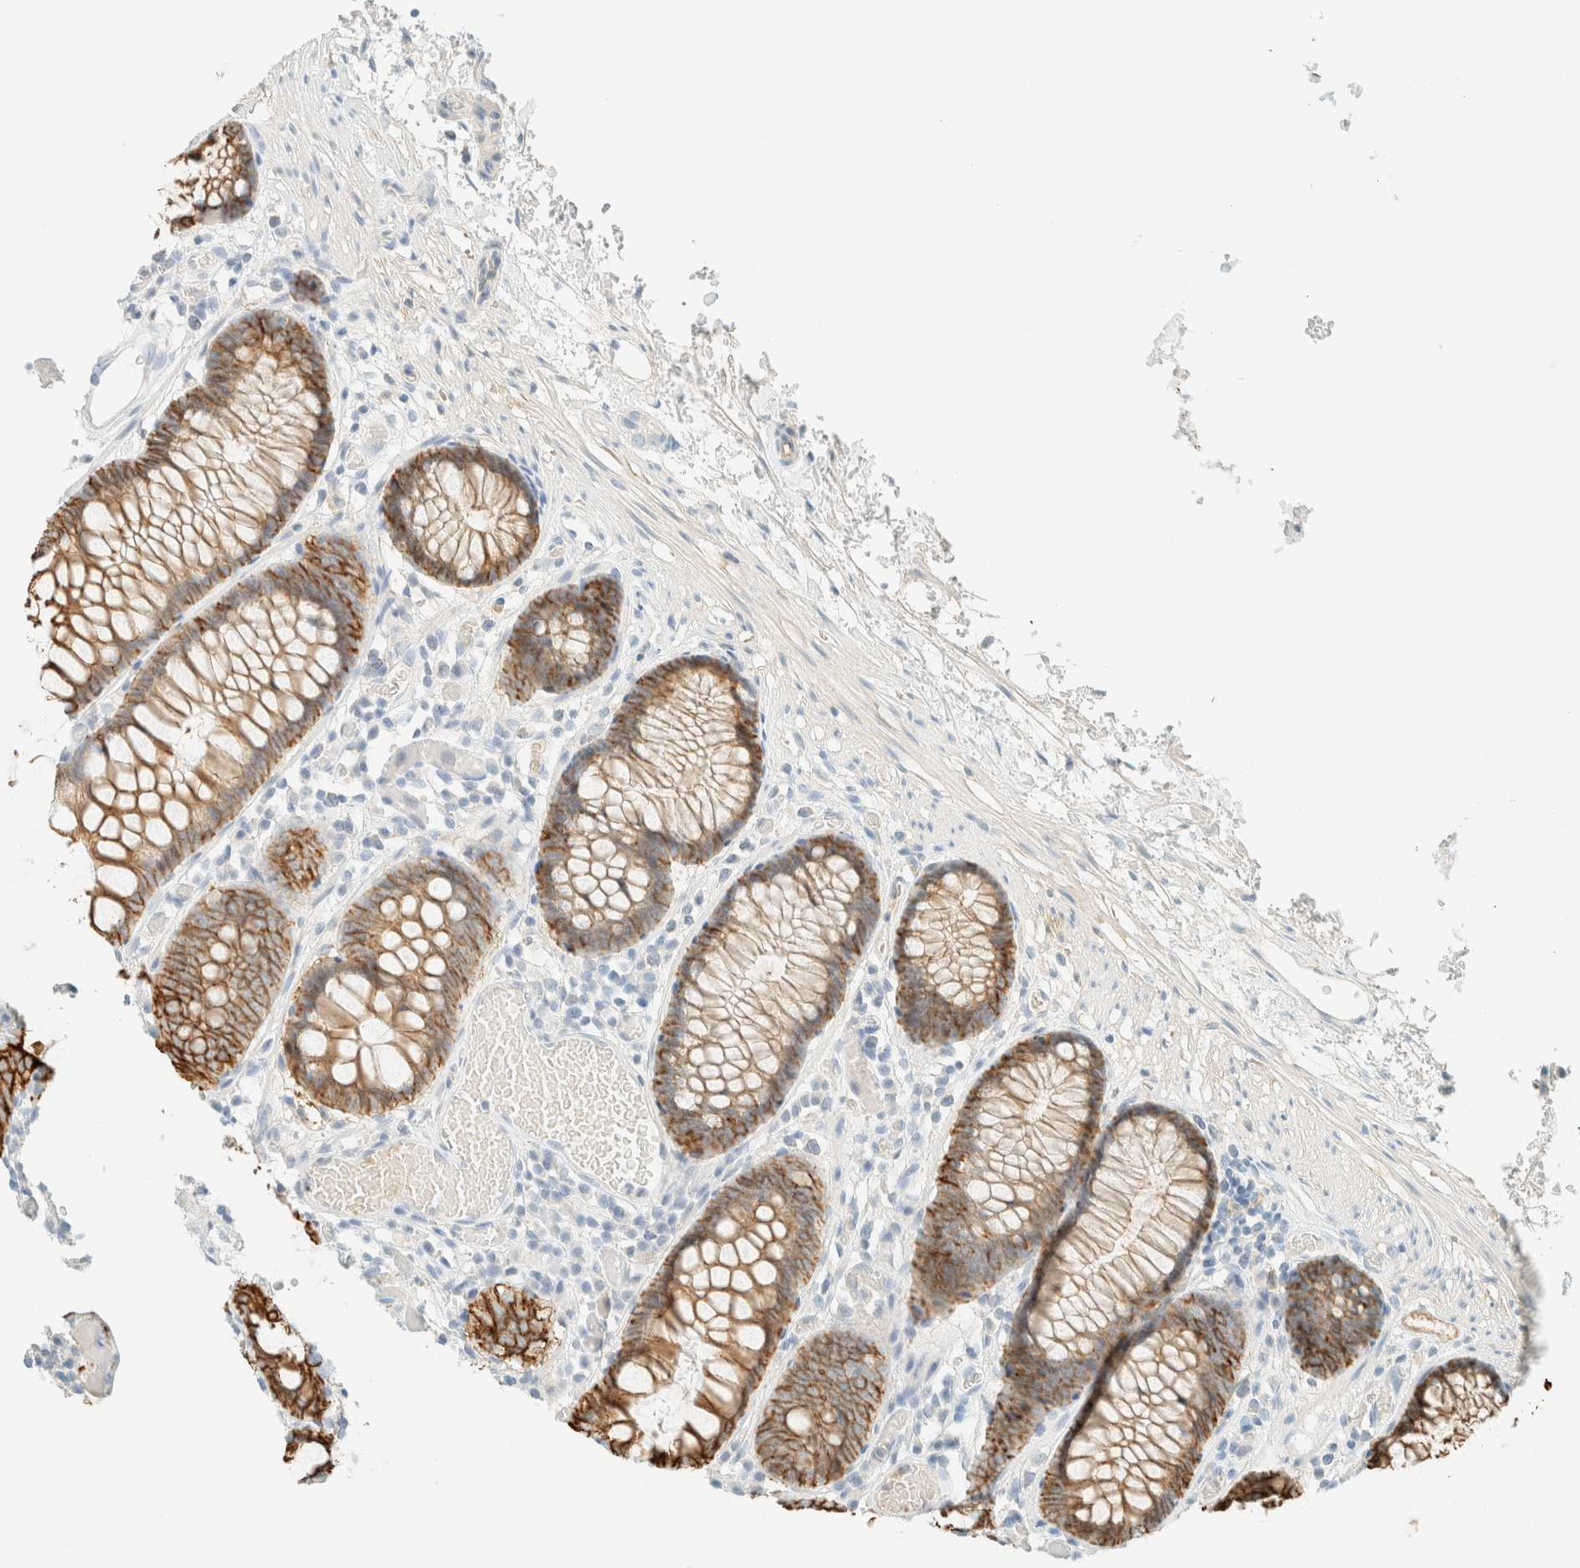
{"staining": {"intensity": "negative", "quantity": "none", "location": "none"}, "tissue": "colon", "cell_type": "Endothelial cells", "image_type": "normal", "snomed": [{"axis": "morphology", "description": "Normal tissue, NOS"}, {"axis": "topography", "description": "Colon"}], "caption": "The photomicrograph shows no staining of endothelial cells in benign colon.", "gene": "GPA33", "patient": {"sex": "male", "age": 14}}